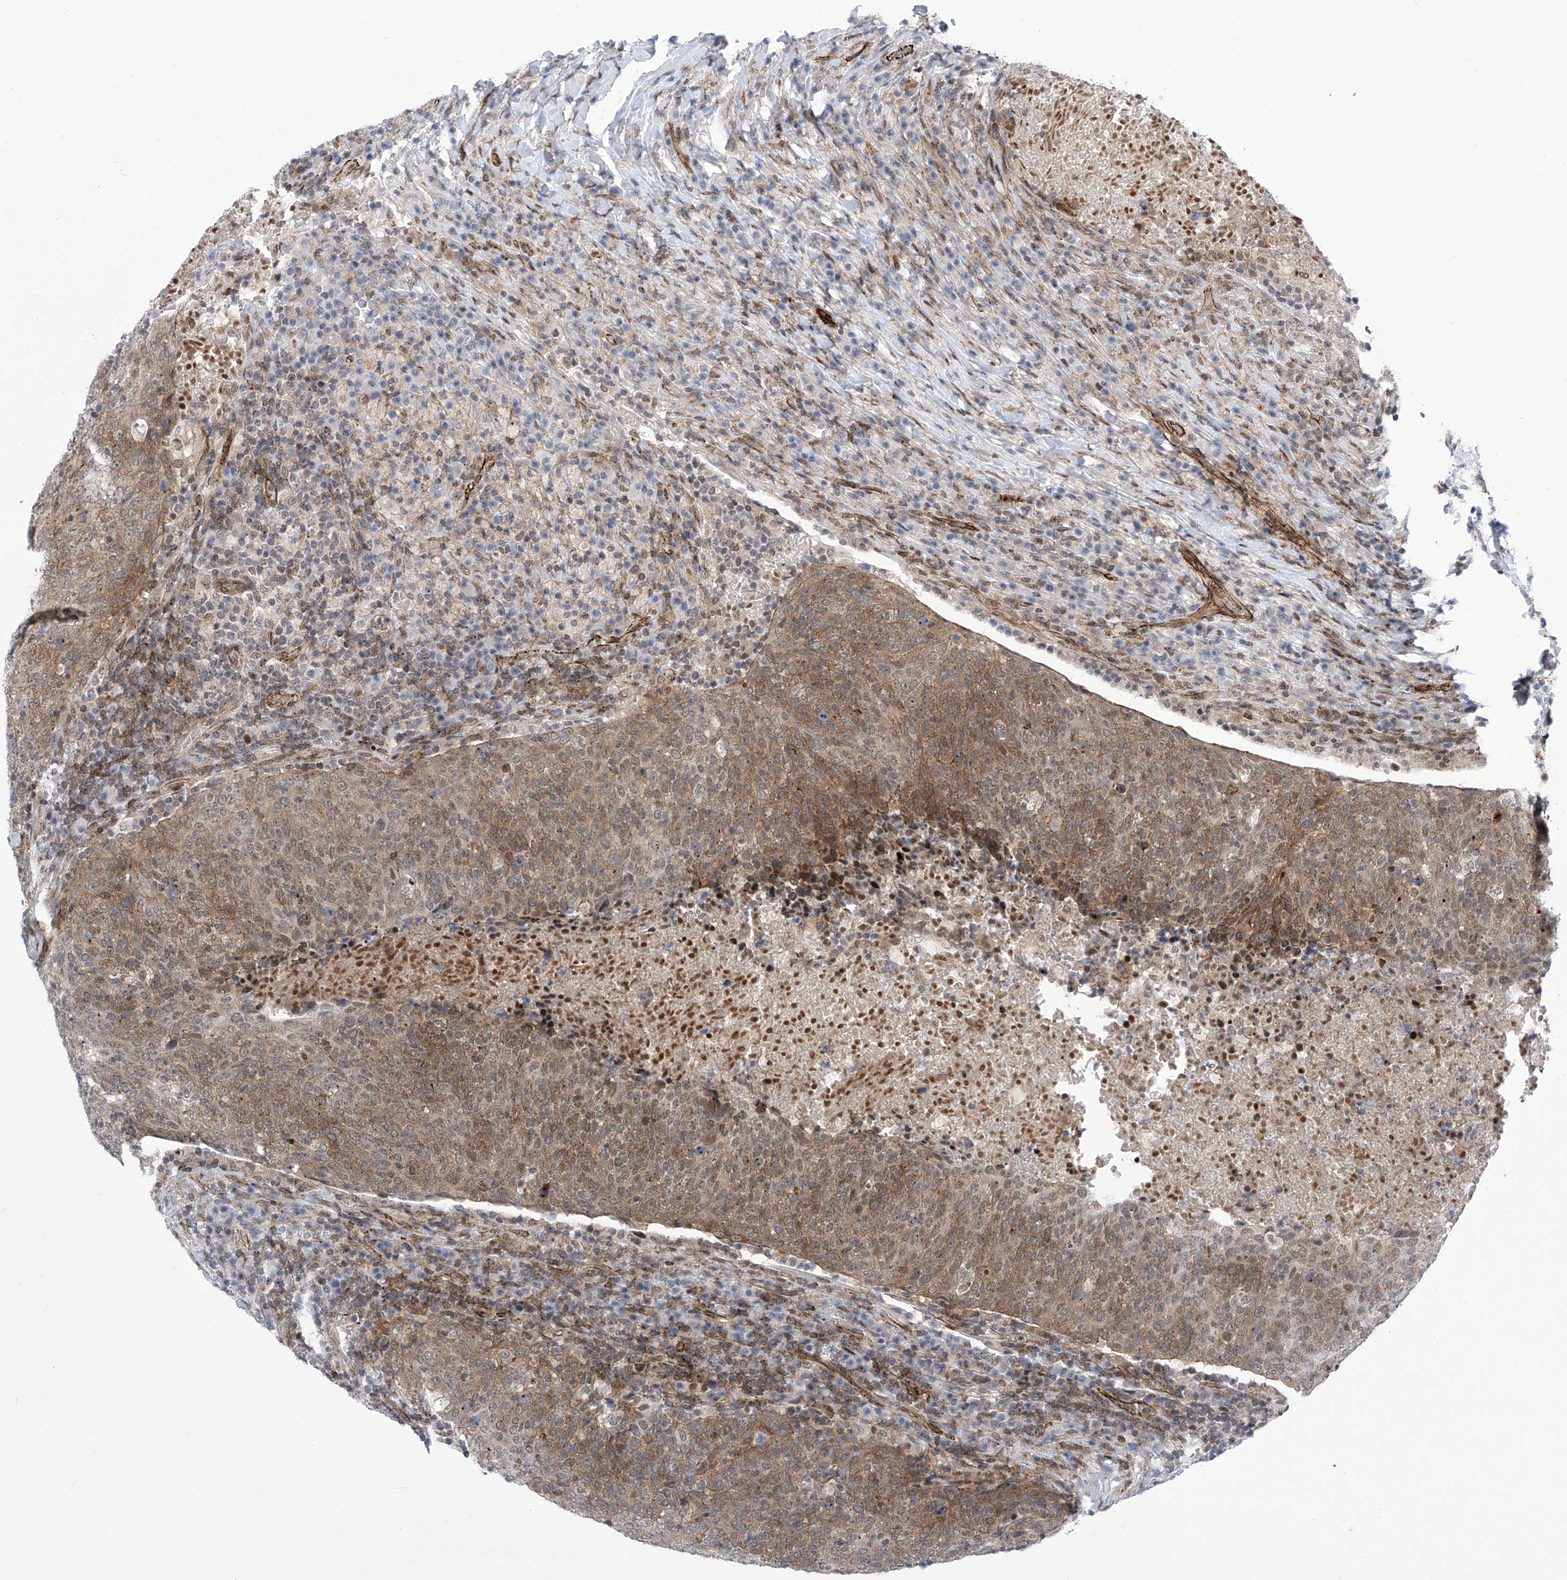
{"staining": {"intensity": "moderate", "quantity": ">75%", "location": "cytoplasmic/membranous,nuclear"}, "tissue": "head and neck cancer", "cell_type": "Tumor cells", "image_type": "cancer", "snomed": [{"axis": "morphology", "description": "Squamous cell carcinoma, NOS"}, {"axis": "morphology", "description": "Squamous cell carcinoma, metastatic, NOS"}, {"axis": "topography", "description": "Lymph node"}, {"axis": "topography", "description": "Head-Neck"}], "caption": "Approximately >75% of tumor cells in head and neck cancer reveal moderate cytoplasmic/membranous and nuclear protein positivity as visualized by brown immunohistochemical staining.", "gene": "CEP290", "patient": {"sex": "male", "age": 62}}